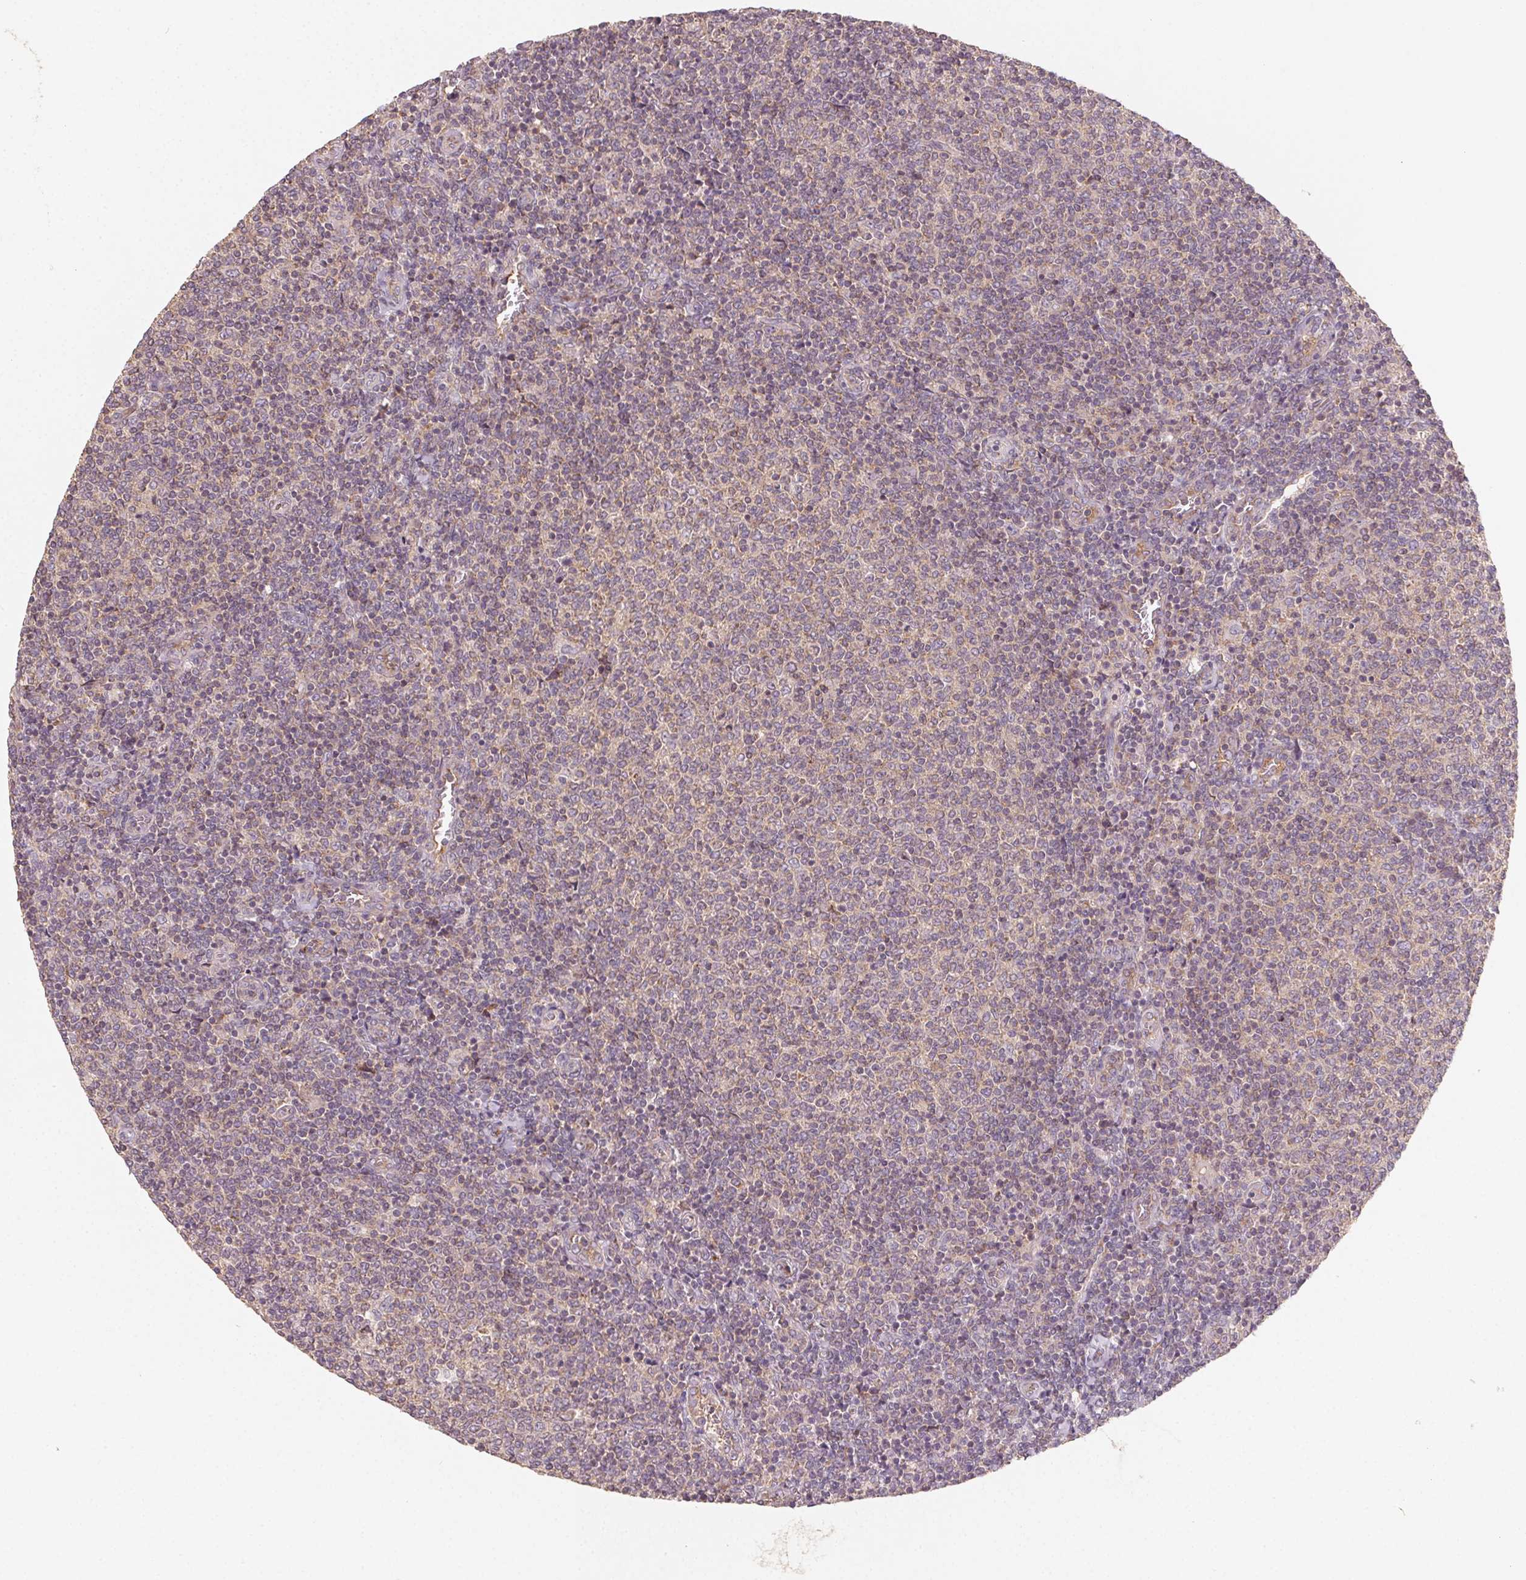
{"staining": {"intensity": "weak", "quantity": ">75%", "location": "cytoplasmic/membranous"}, "tissue": "lymphoma", "cell_type": "Tumor cells", "image_type": "cancer", "snomed": [{"axis": "morphology", "description": "Malignant lymphoma, non-Hodgkin's type, Low grade"}, {"axis": "topography", "description": "Lymph node"}], "caption": "Brown immunohistochemical staining in human low-grade malignant lymphoma, non-Hodgkin's type displays weak cytoplasmic/membranous positivity in approximately >75% of tumor cells. Using DAB (brown) and hematoxylin (blue) stains, captured at high magnification using brightfield microscopy.", "gene": "AP1S1", "patient": {"sex": "male", "age": 52}}